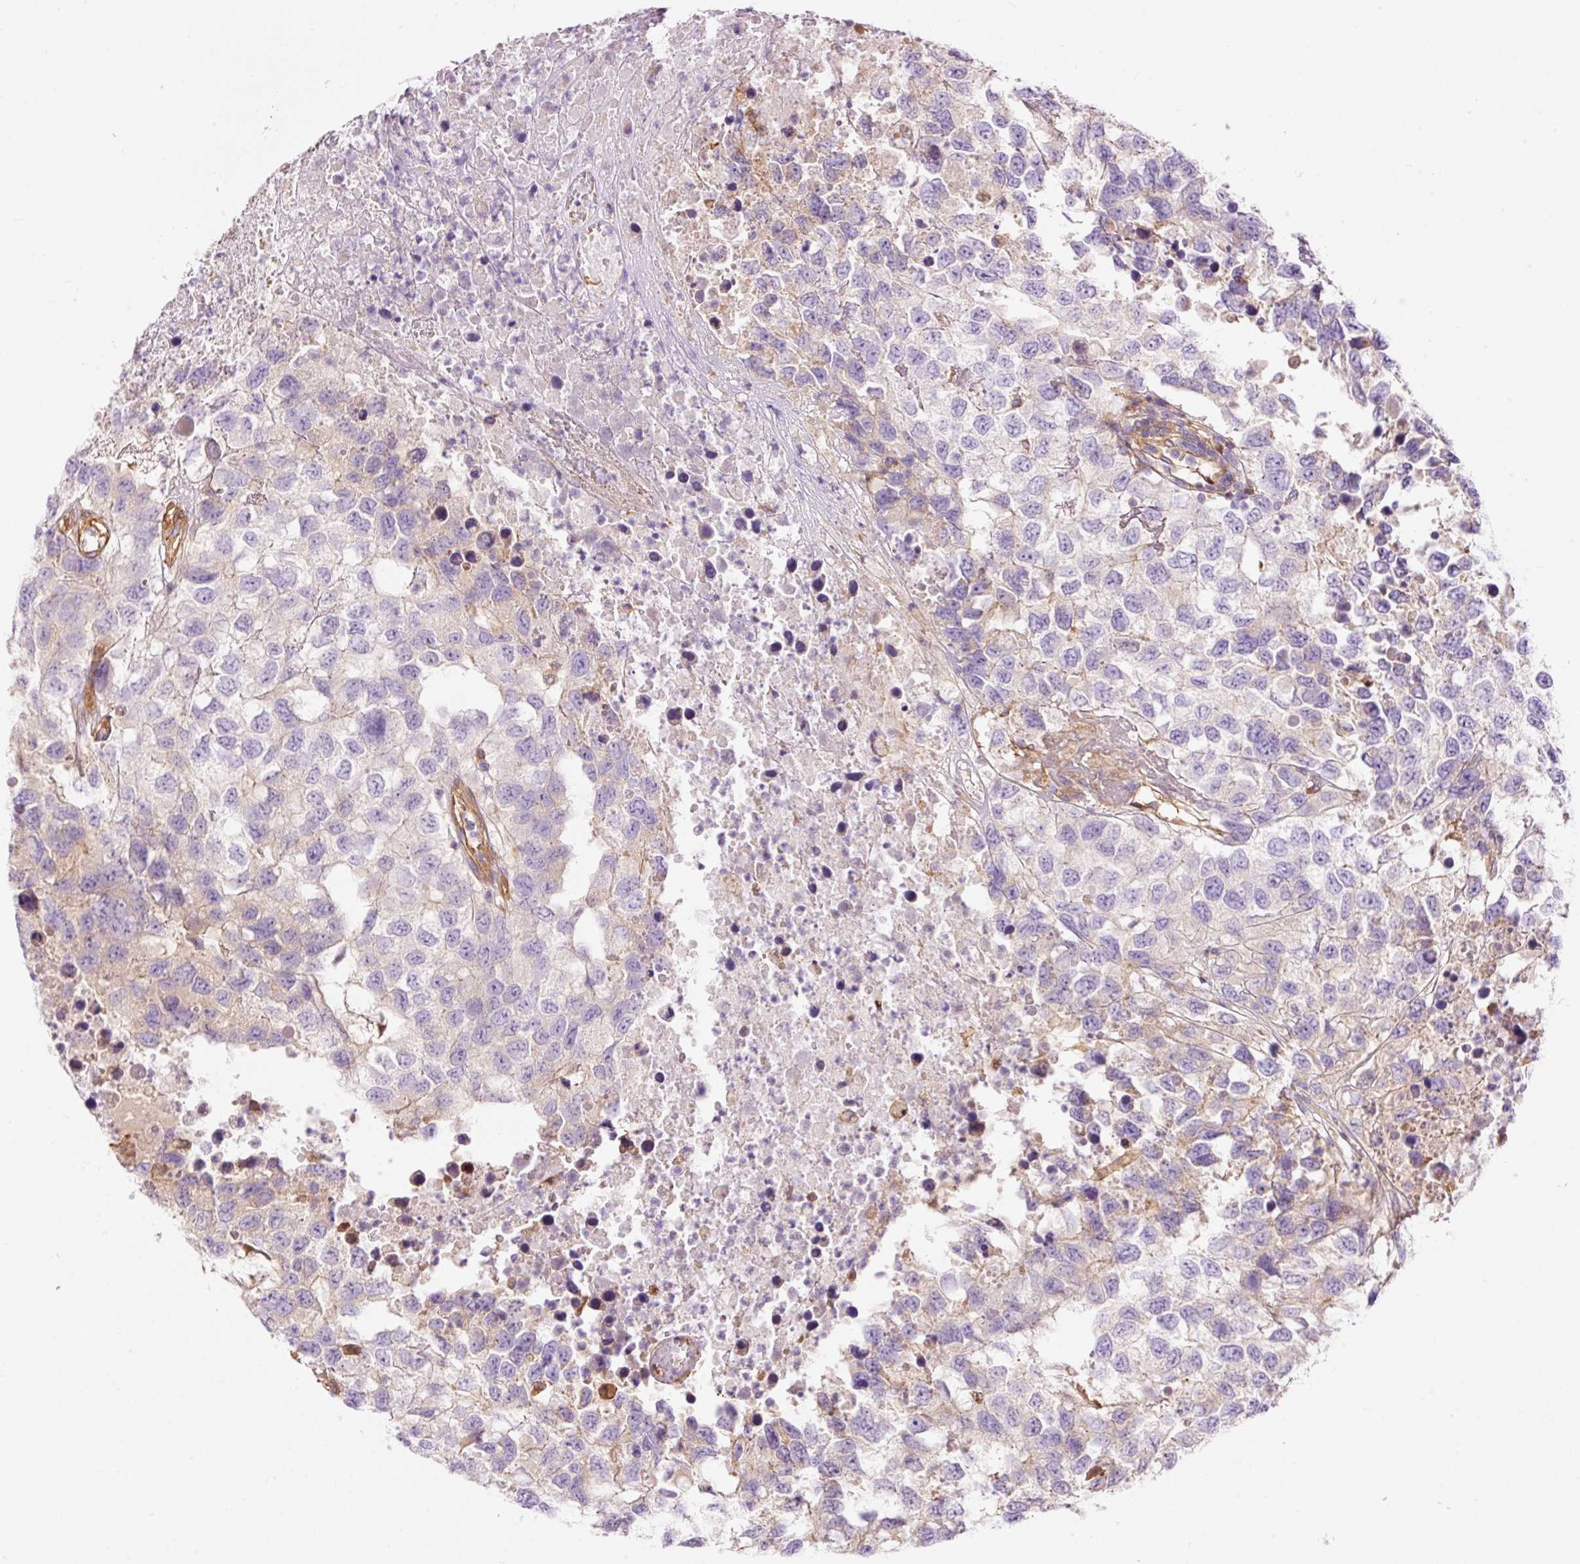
{"staining": {"intensity": "negative", "quantity": "none", "location": "none"}, "tissue": "testis cancer", "cell_type": "Tumor cells", "image_type": "cancer", "snomed": [{"axis": "morphology", "description": "Carcinoma, Embryonal, NOS"}, {"axis": "topography", "description": "Testis"}], "caption": "This is a histopathology image of immunohistochemistry (IHC) staining of testis cancer (embryonal carcinoma), which shows no positivity in tumor cells. (DAB immunohistochemistry (IHC) with hematoxylin counter stain).", "gene": "IL10RB", "patient": {"sex": "male", "age": 83}}